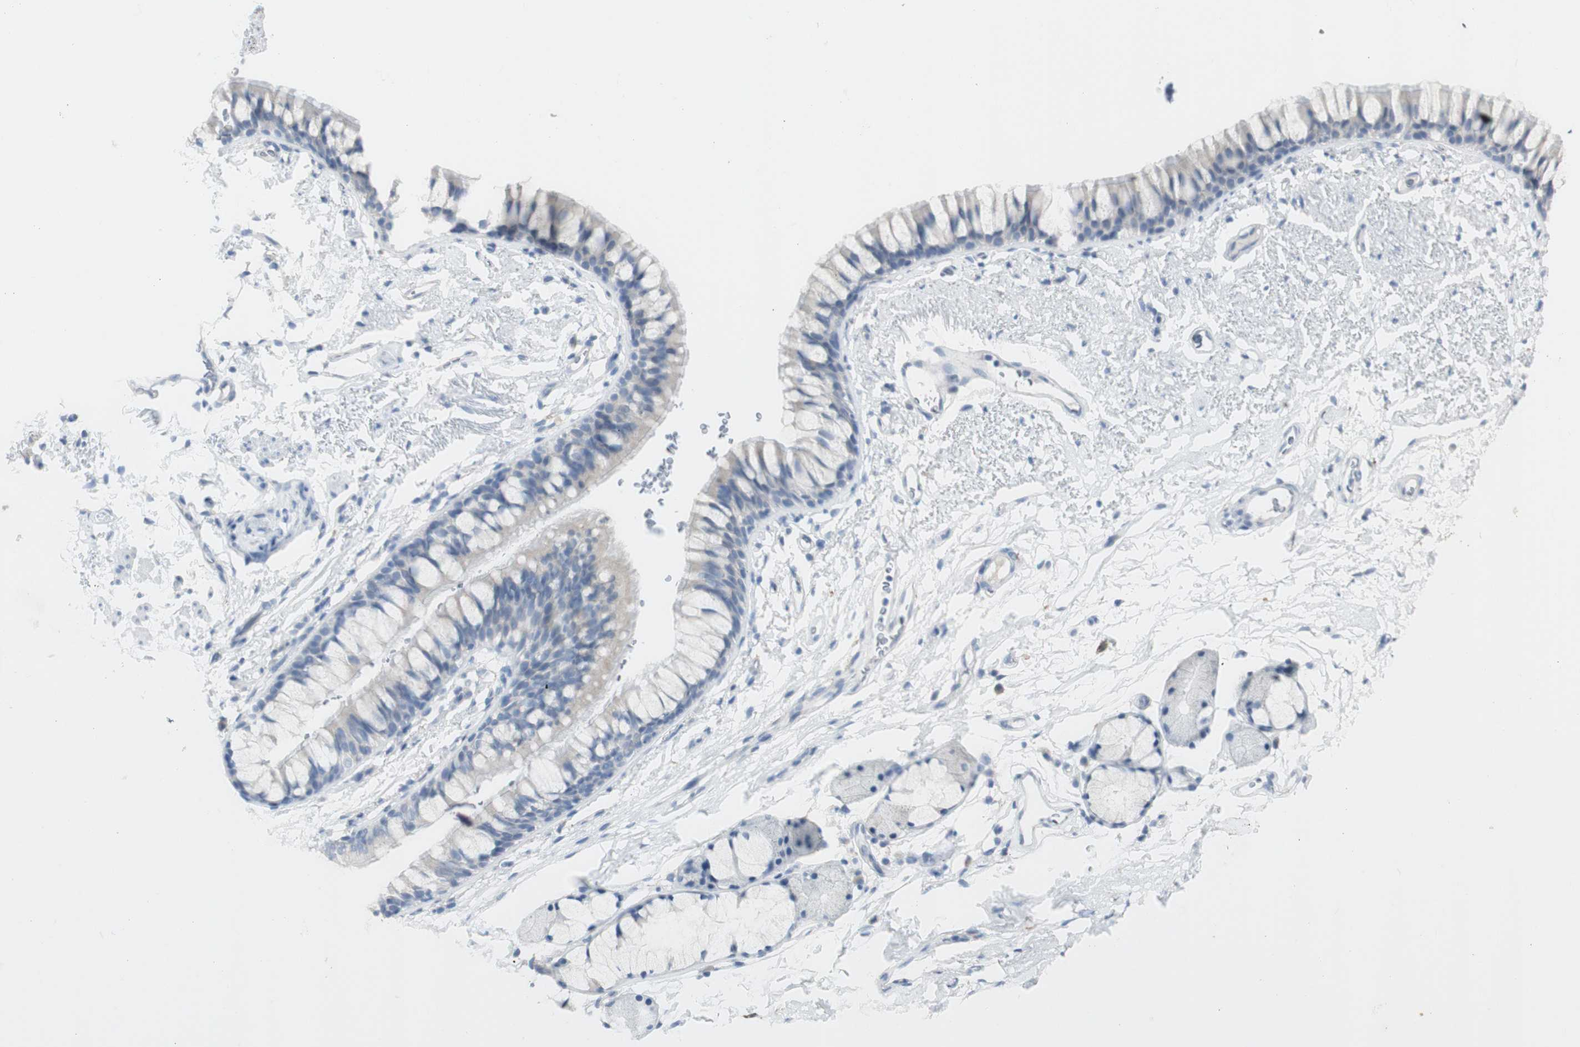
{"staining": {"intensity": "negative", "quantity": "none", "location": "none"}, "tissue": "adipose tissue", "cell_type": "Adipocytes", "image_type": "normal", "snomed": [{"axis": "morphology", "description": "Normal tissue, NOS"}, {"axis": "topography", "description": "Bronchus"}], "caption": "This is a histopathology image of immunohistochemistry staining of normal adipose tissue, which shows no expression in adipocytes.", "gene": "ART3", "patient": {"sex": "female", "age": 73}}